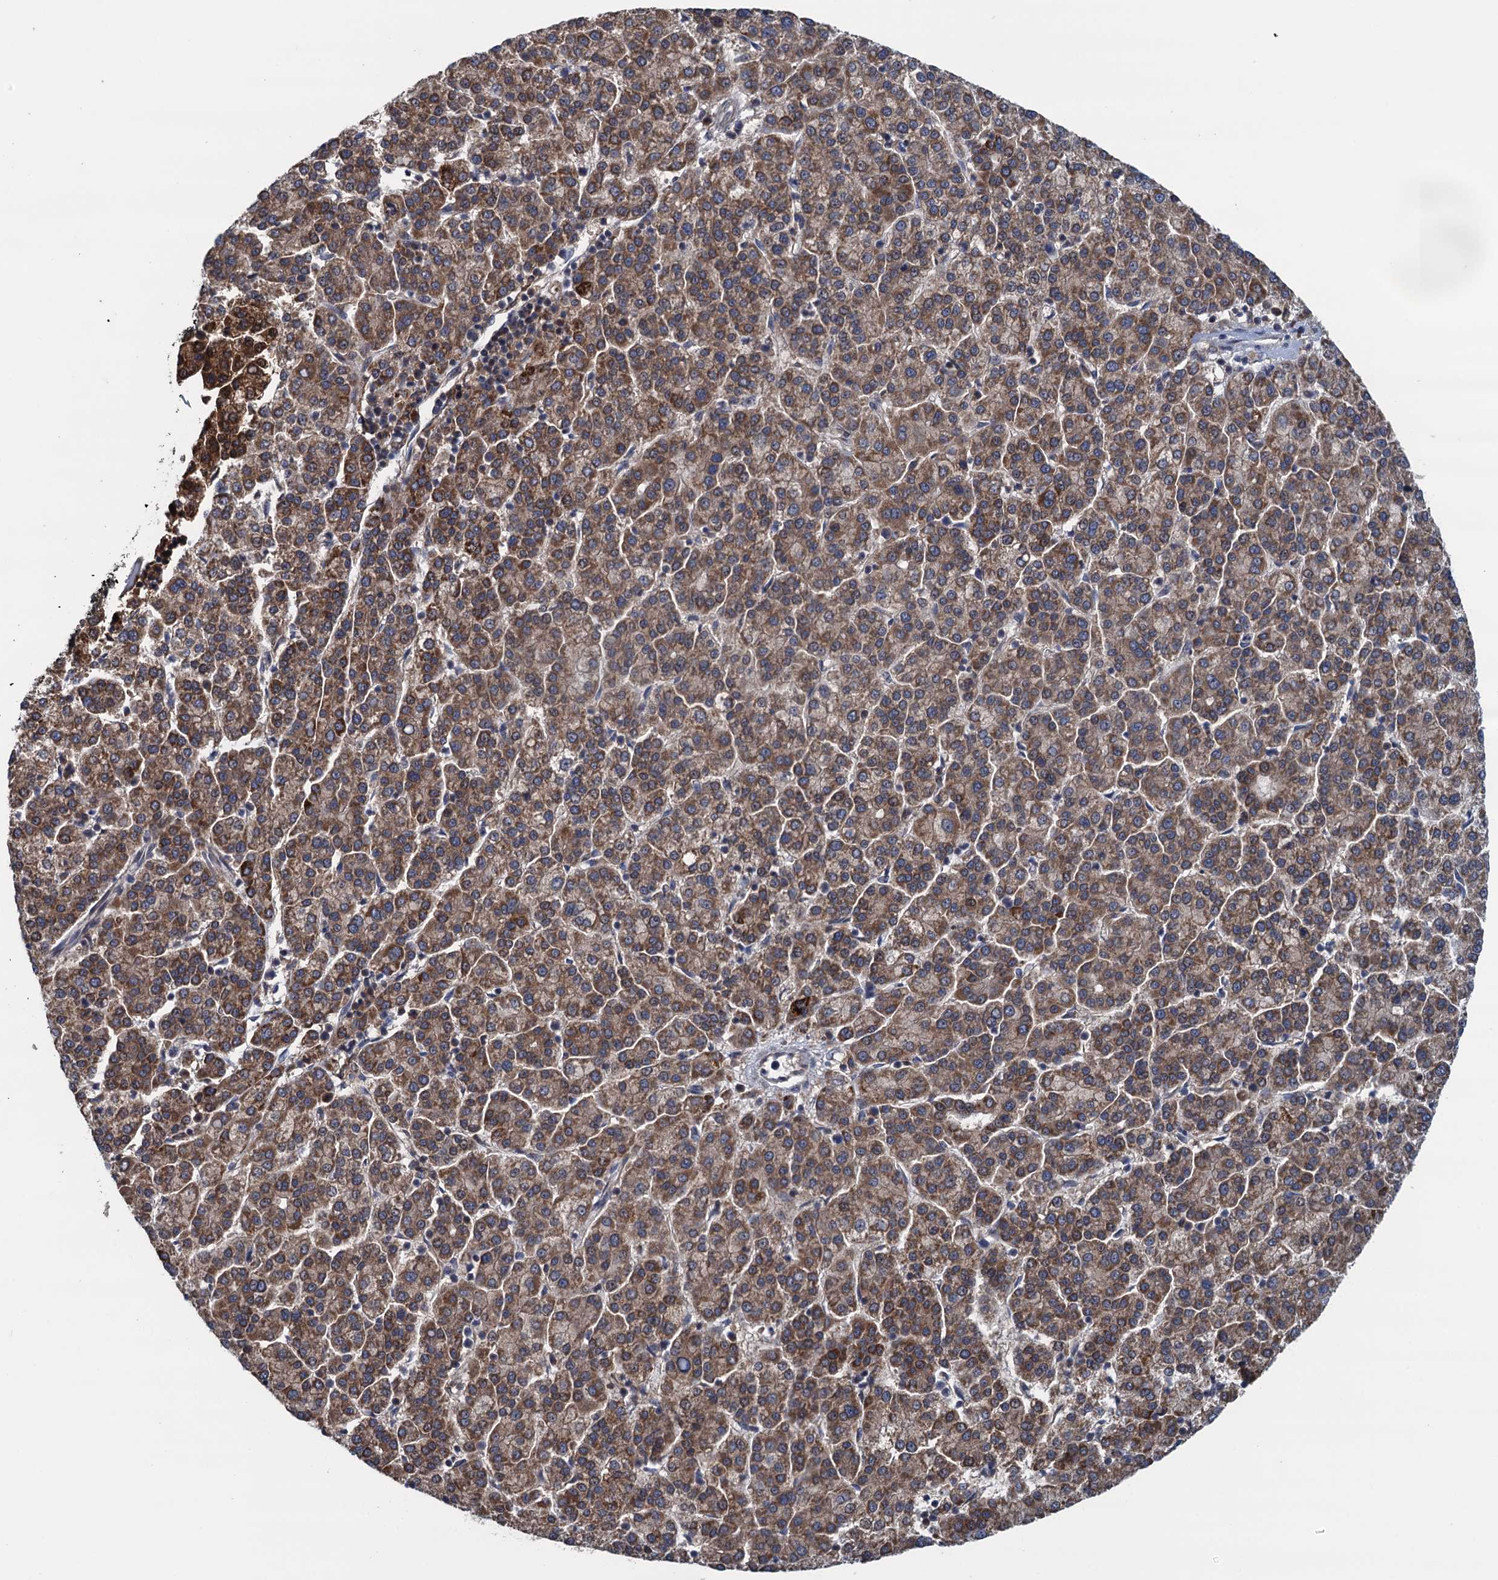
{"staining": {"intensity": "moderate", "quantity": ">75%", "location": "cytoplasmic/membranous"}, "tissue": "liver cancer", "cell_type": "Tumor cells", "image_type": "cancer", "snomed": [{"axis": "morphology", "description": "Carcinoma, Hepatocellular, NOS"}, {"axis": "topography", "description": "Liver"}], "caption": "Immunohistochemical staining of liver hepatocellular carcinoma demonstrates medium levels of moderate cytoplasmic/membranous protein positivity in about >75% of tumor cells.", "gene": "CNTN5", "patient": {"sex": "female", "age": 58}}